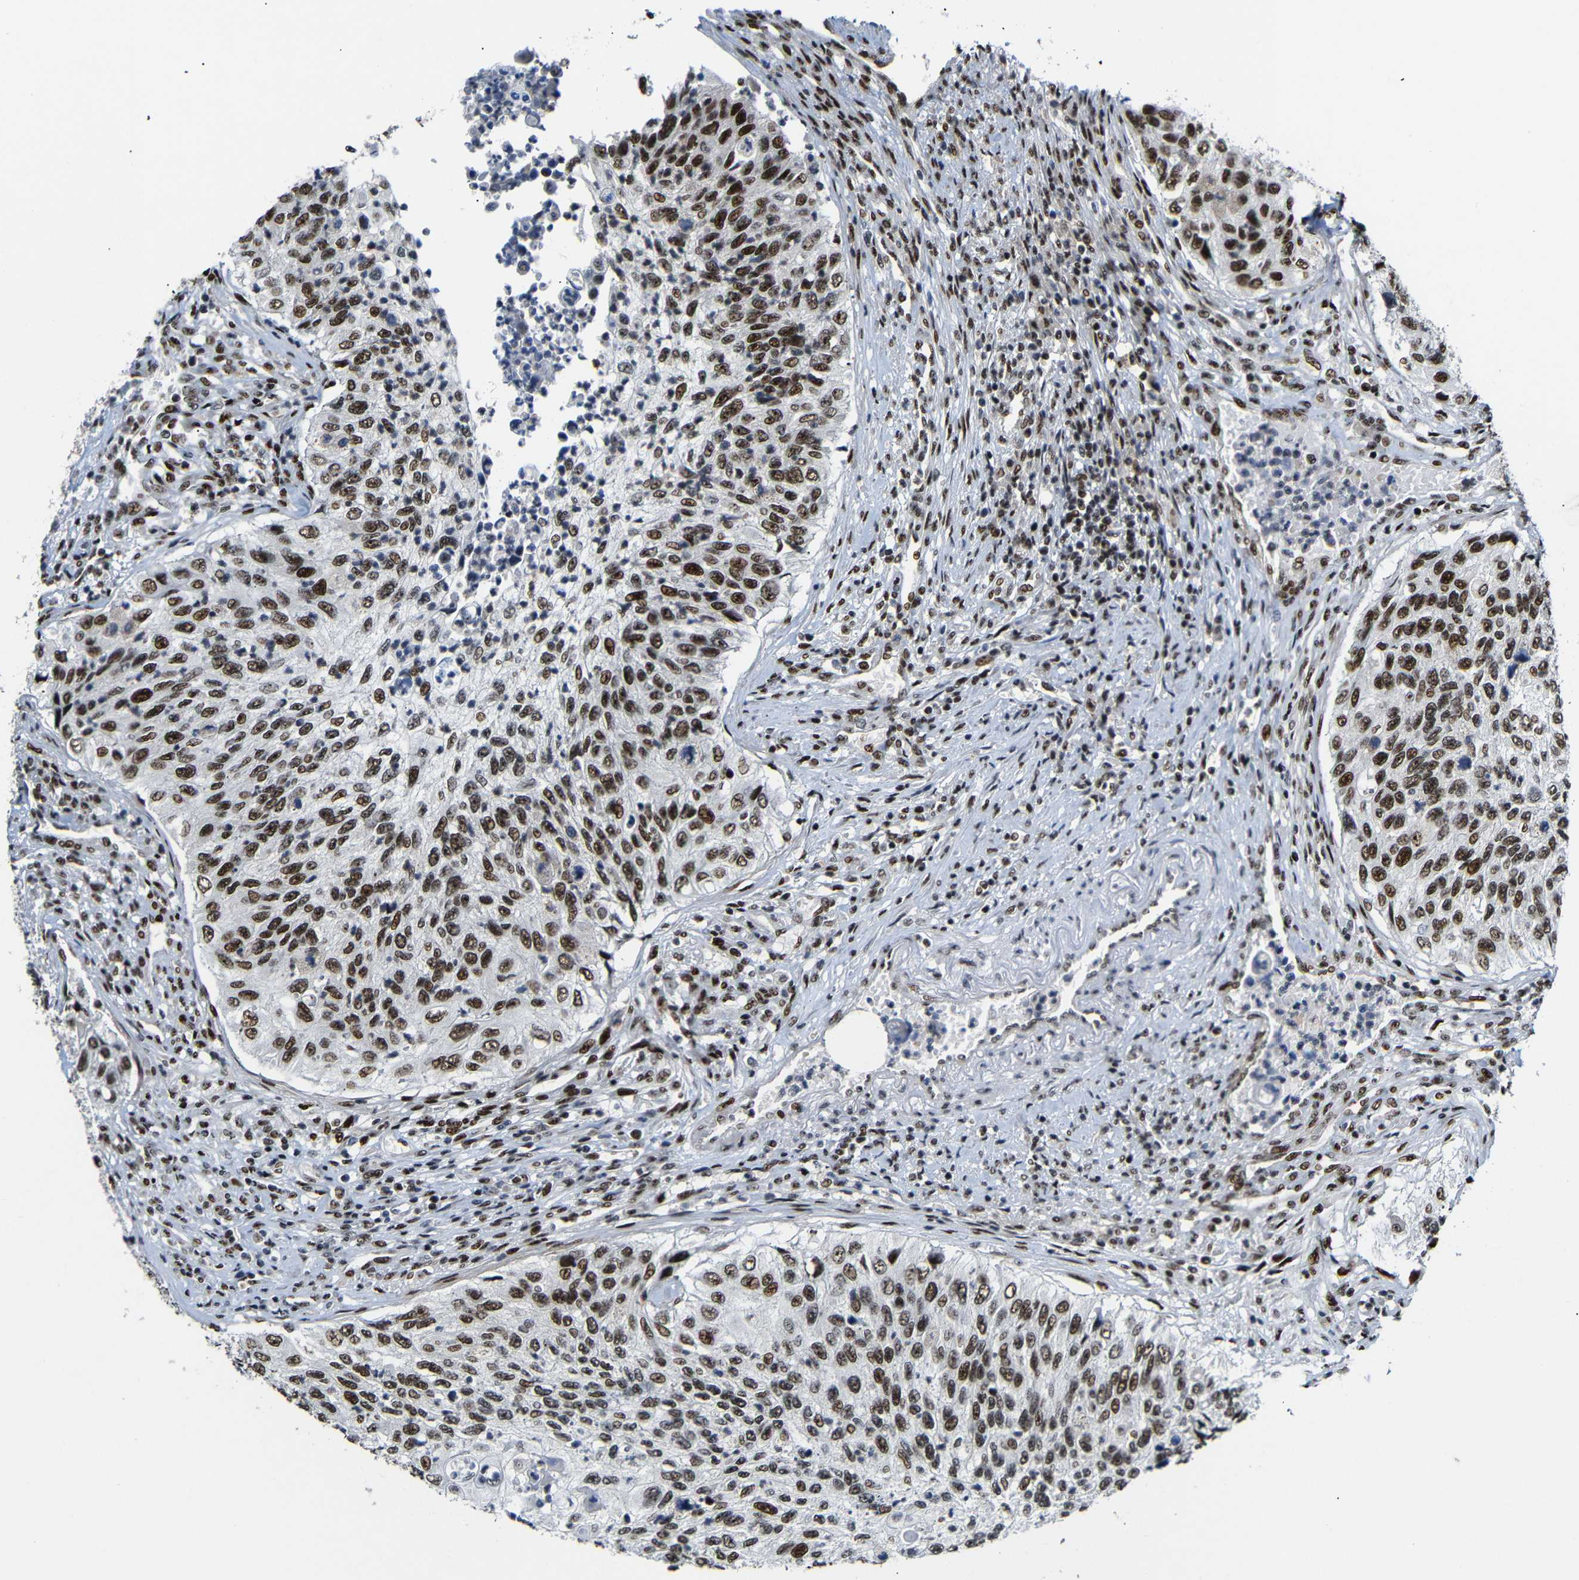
{"staining": {"intensity": "strong", "quantity": ">75%", "location": "nuclear"}, "tissue": "urothelial cancer", "cell_type": "Tumor cells", "image_type": "cancer", "snomed": [{"axis": "morphology", "description": "Urothelial carcinoma, High grade"}, {"axis": "topography", "description": "Urinary bladder"}], "caption": "Human urothelial cancer stained for a protein (brown) displays strong nuclear positive positivity in about >75% of tumor cells.", "gene": "SETDB2", "patient": {"sex": "female", "age": 60}}